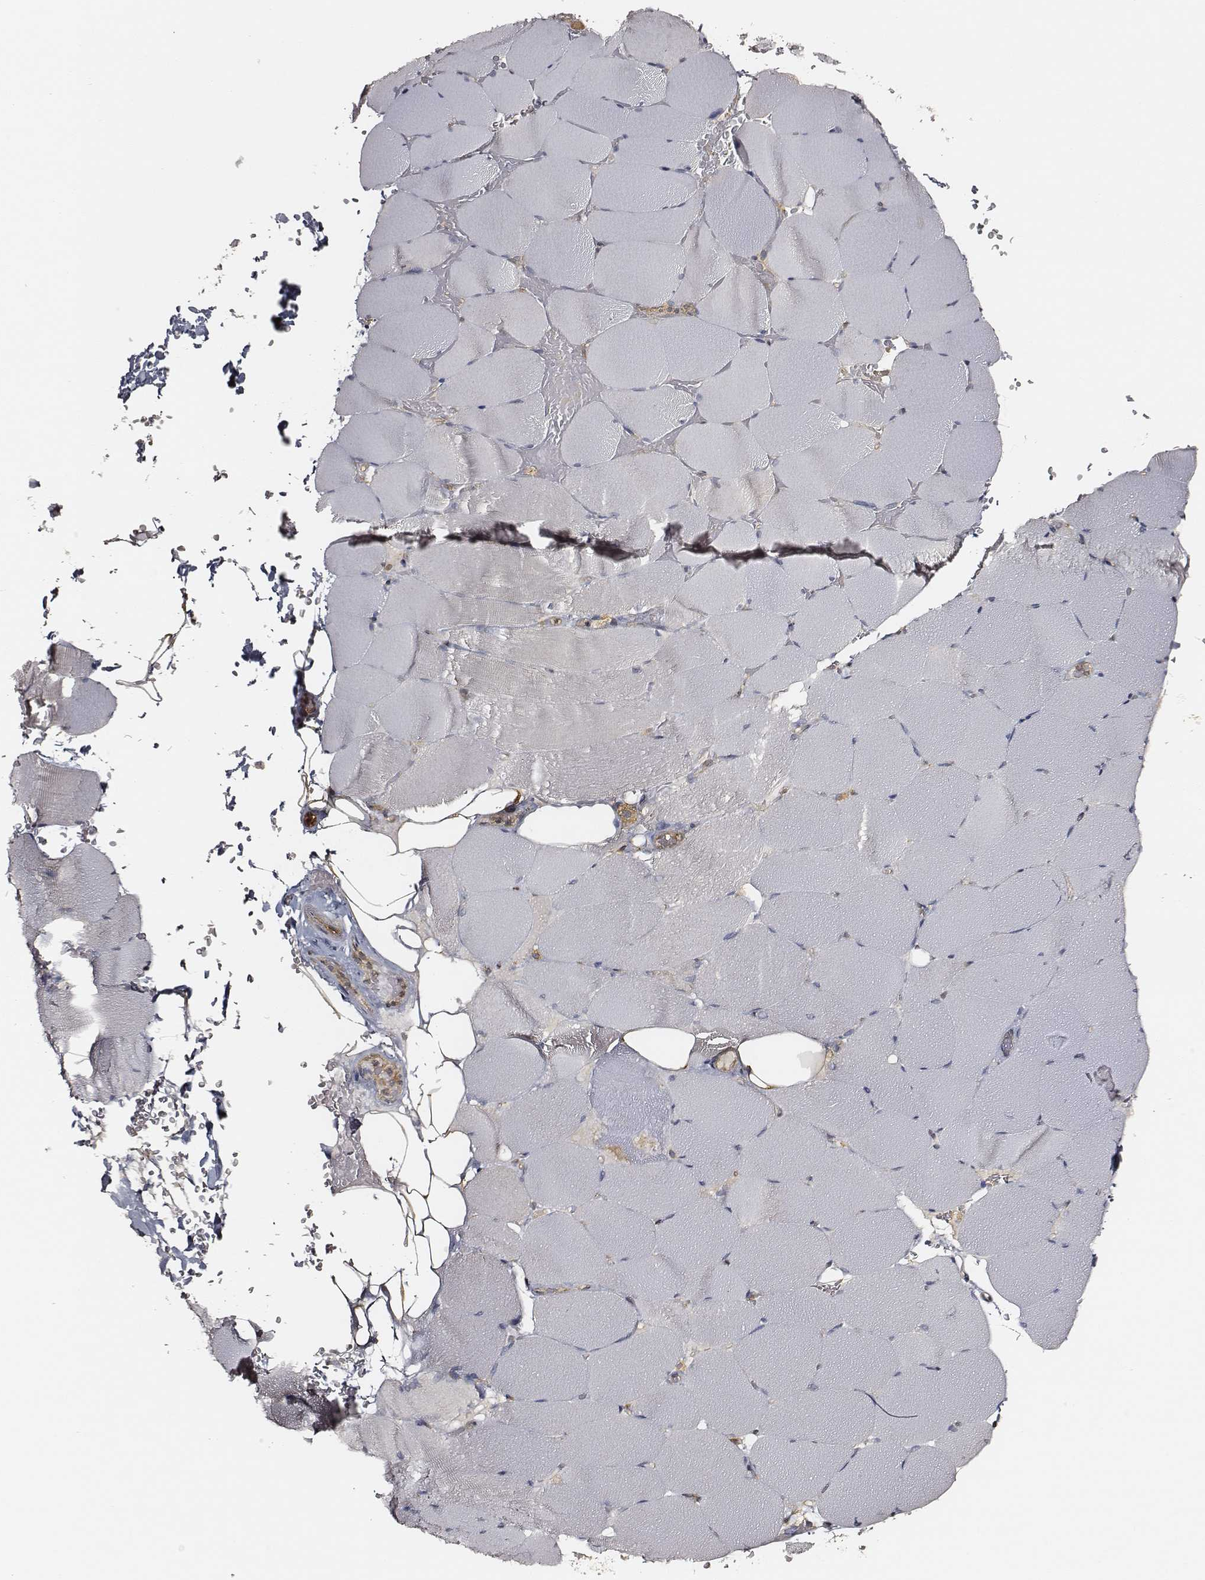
{"staining": {"intensity": "negative", "quantity": "none", "location": "none"}, "tissue": "skeletal muscle", "cell_type": "Myocytes", "image_type": "normal", "snomed": [{"axis": "morphology", "description": "Normal tissue, NOS"}, {"axis": "topography", "description": "Skeletal muscle"}], "caption": "High power microscopy histopathology image of an immunohistochemistry (IHC) micrograph of unremarkable skeletal muscle, revealing no significant positivity in myocytes.", "gene": "CARS1", "patient": {"sex": "female", "age": 37}}